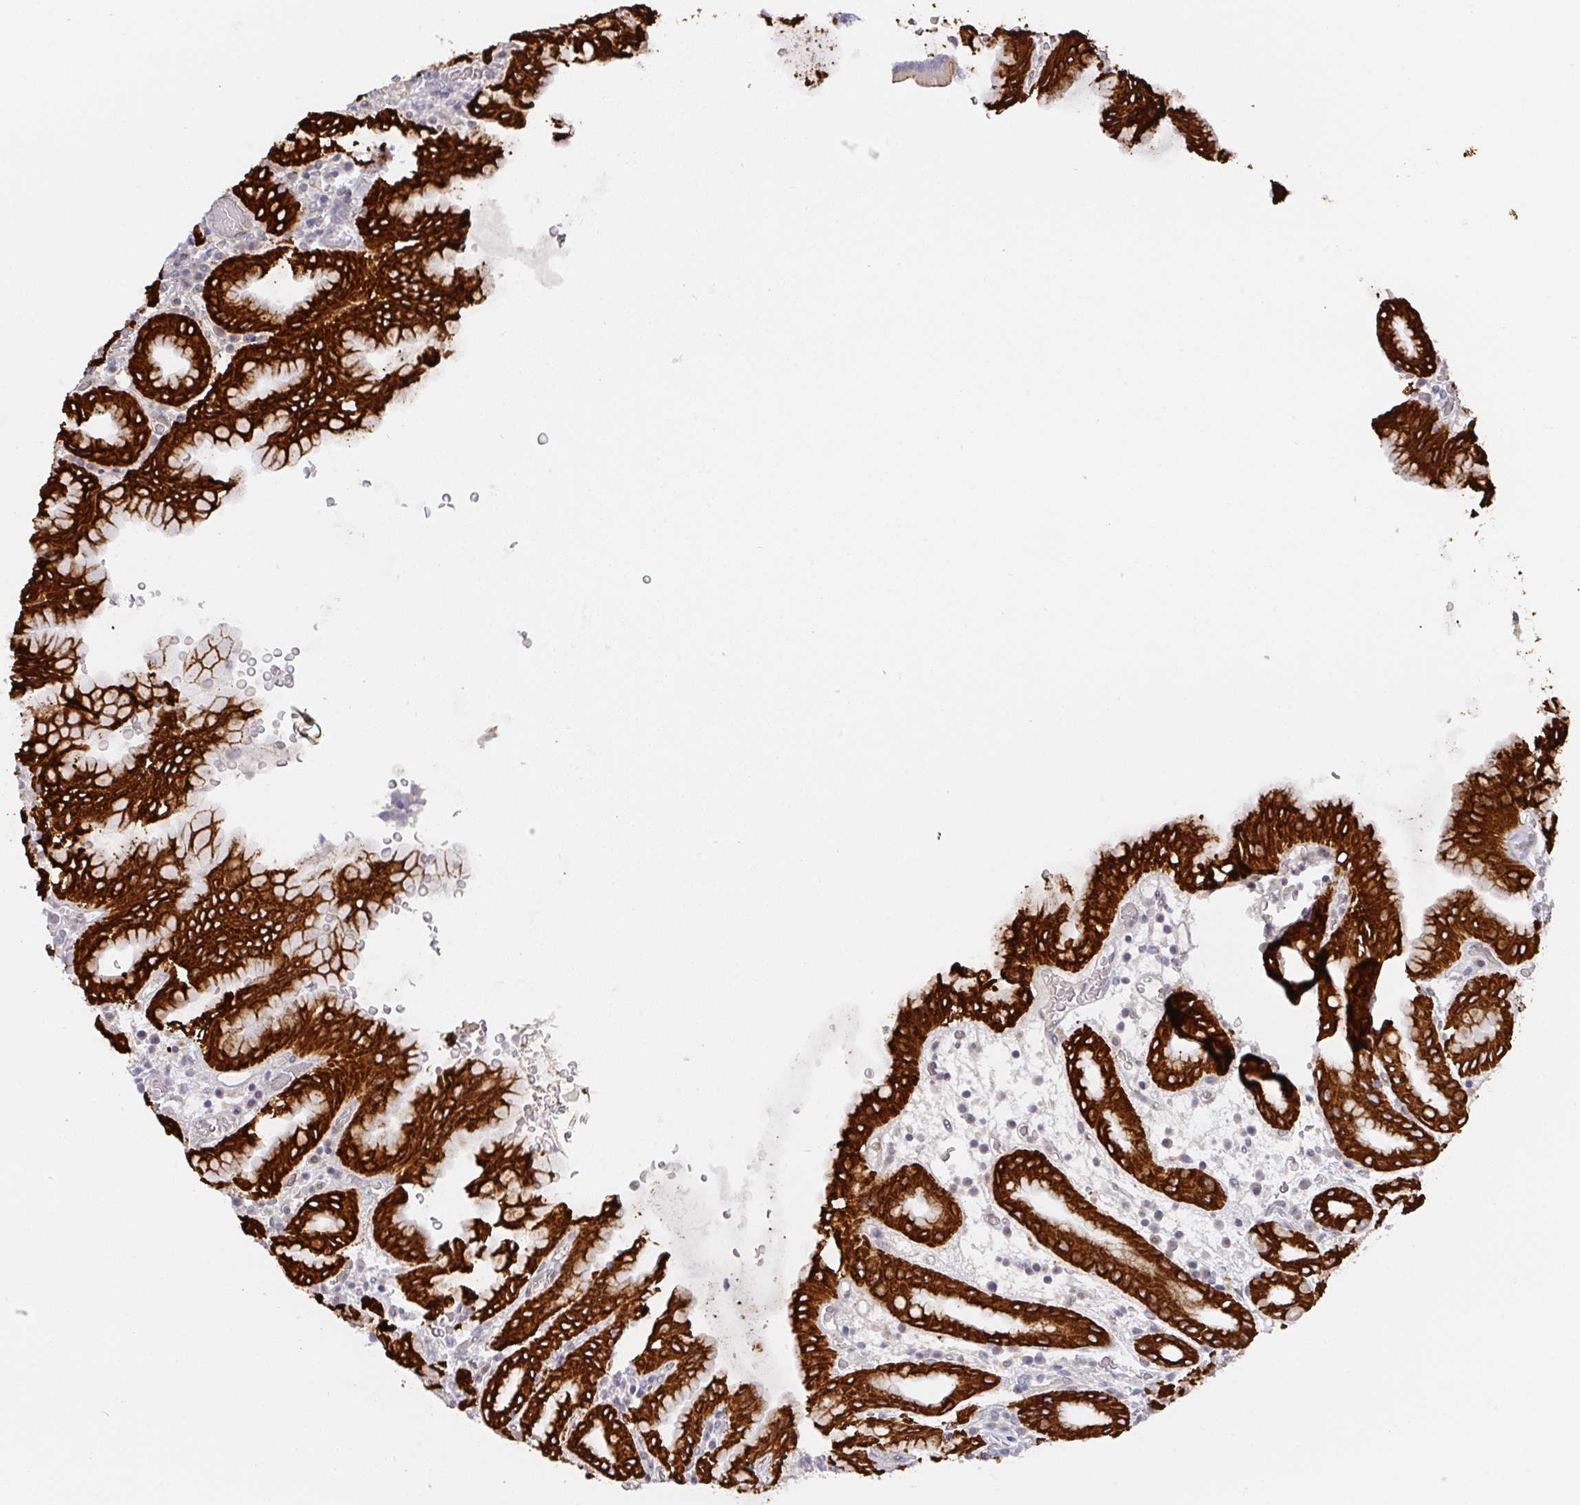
{"staining": {"intensity": "strong", "quantity": "25%-75%", "location": "cytoplasmic/membranous"}, "tissue": "stomach", "cell_type": "Glandular cells", "image_type": "normal", "snomed": [{"axis": "morphology", "description": "Normal tissue, NOS"}, {"axis": "topography", "description": "Stomach, upper"}, {"axis": "topography", "description": "Stomach"}], "caption": "The photomicrograph reveals immunohistochemical staining of normal stomach. There is strong cytoplasmic/membranous expression is seen in about 25%-75% of glandular cells. Nuclei are stained in blue.", "gene": "FOXN4", "patient": {"sex": "male", "age": 68}}